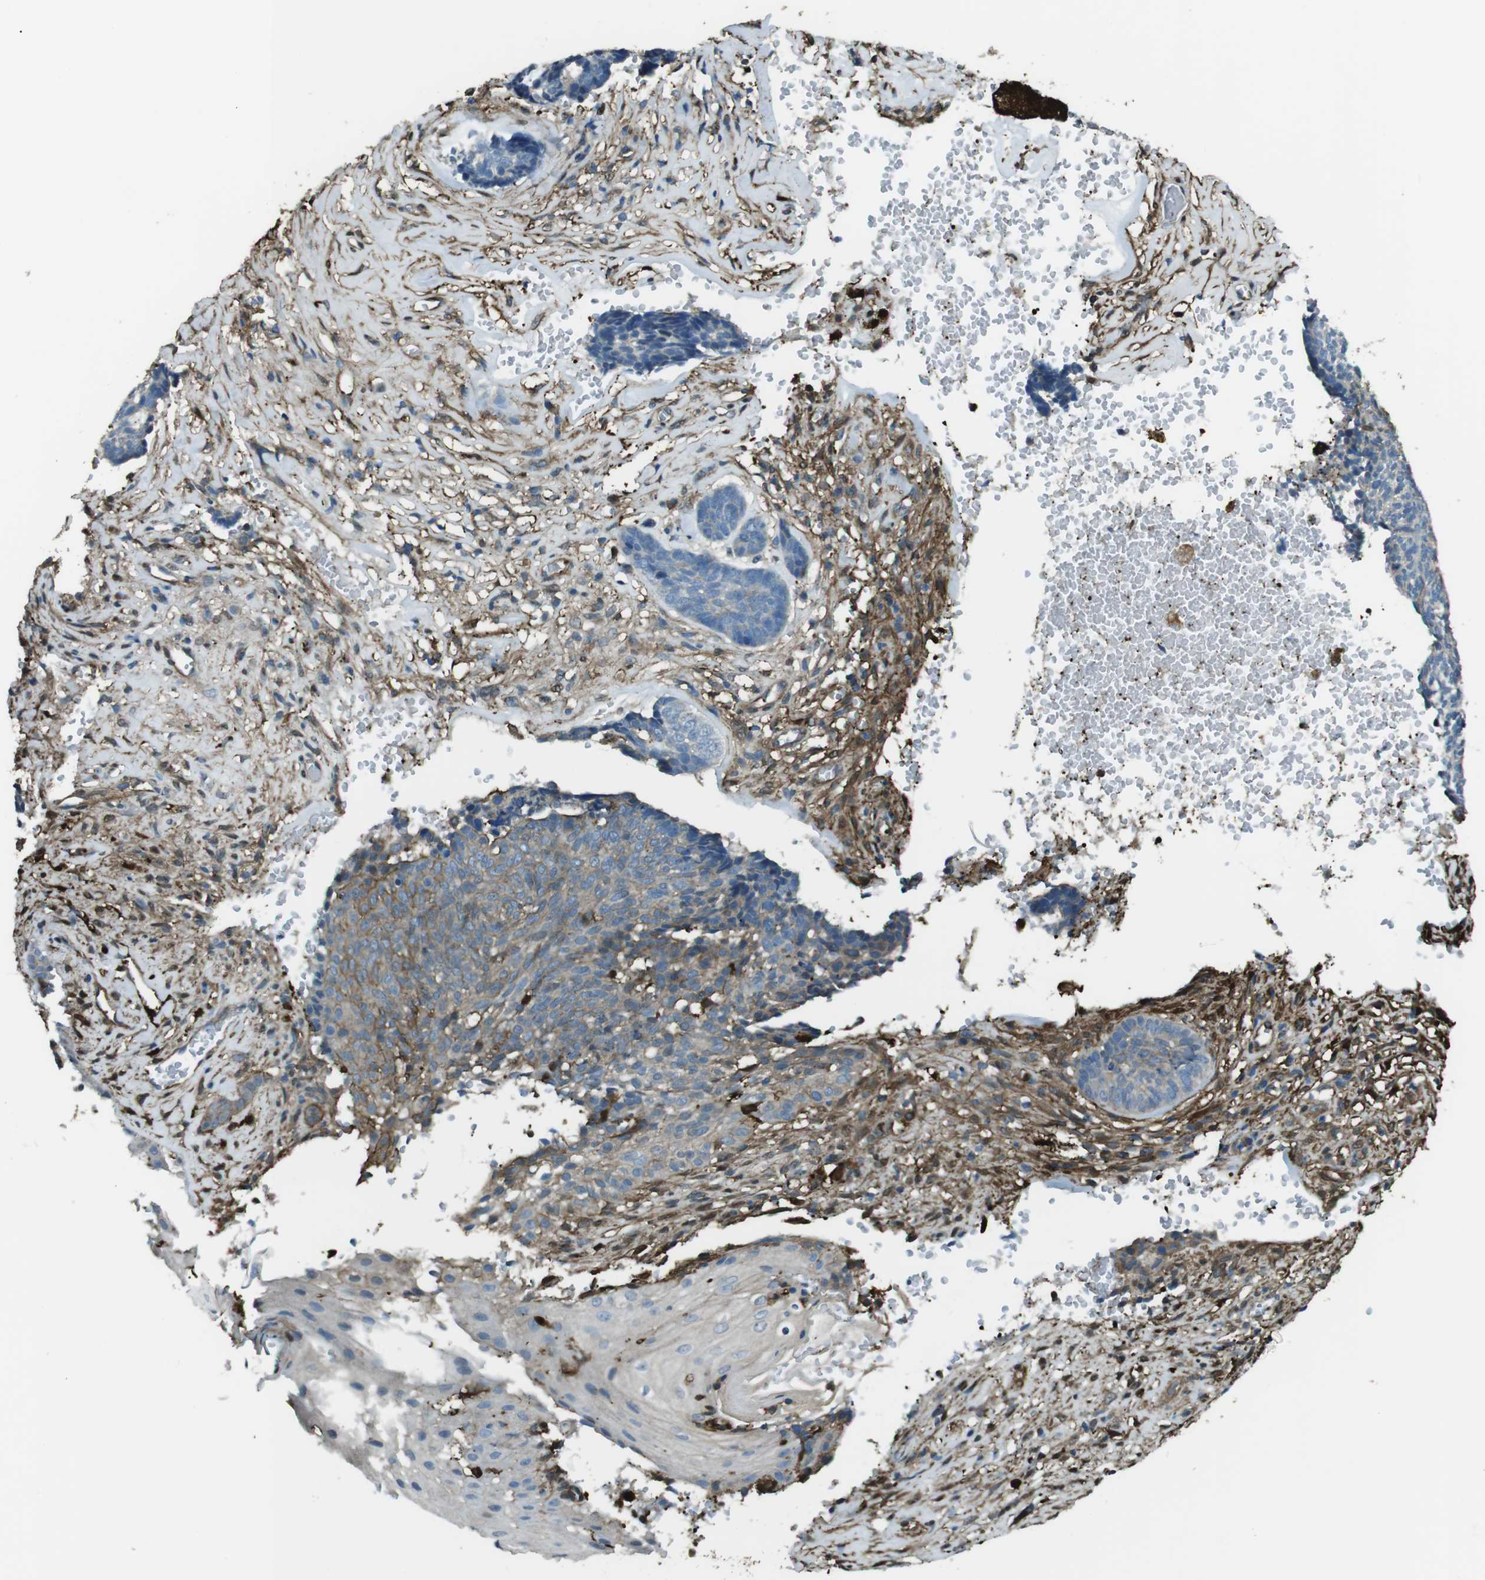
{"staining": {"intensity": "weak", "quantity": "<25%", "location": "cytoplasmic/membranous"}, "tissue": "skin cancer", "cell_type": "Tumor cells", "image_type": "cancer", "snomed": [{"axis": "morphology", "description": "Basal cell carcinoma"}, {"axis": "topography", "description": "Skin"}], "caption": "Tumor cells show no significant staining in skin cancer. (DAB immunohistochemistry with hematoxylin counter stain).", "gene": "SFT2D1", "patient": {"sex": "male", "age": 84}}